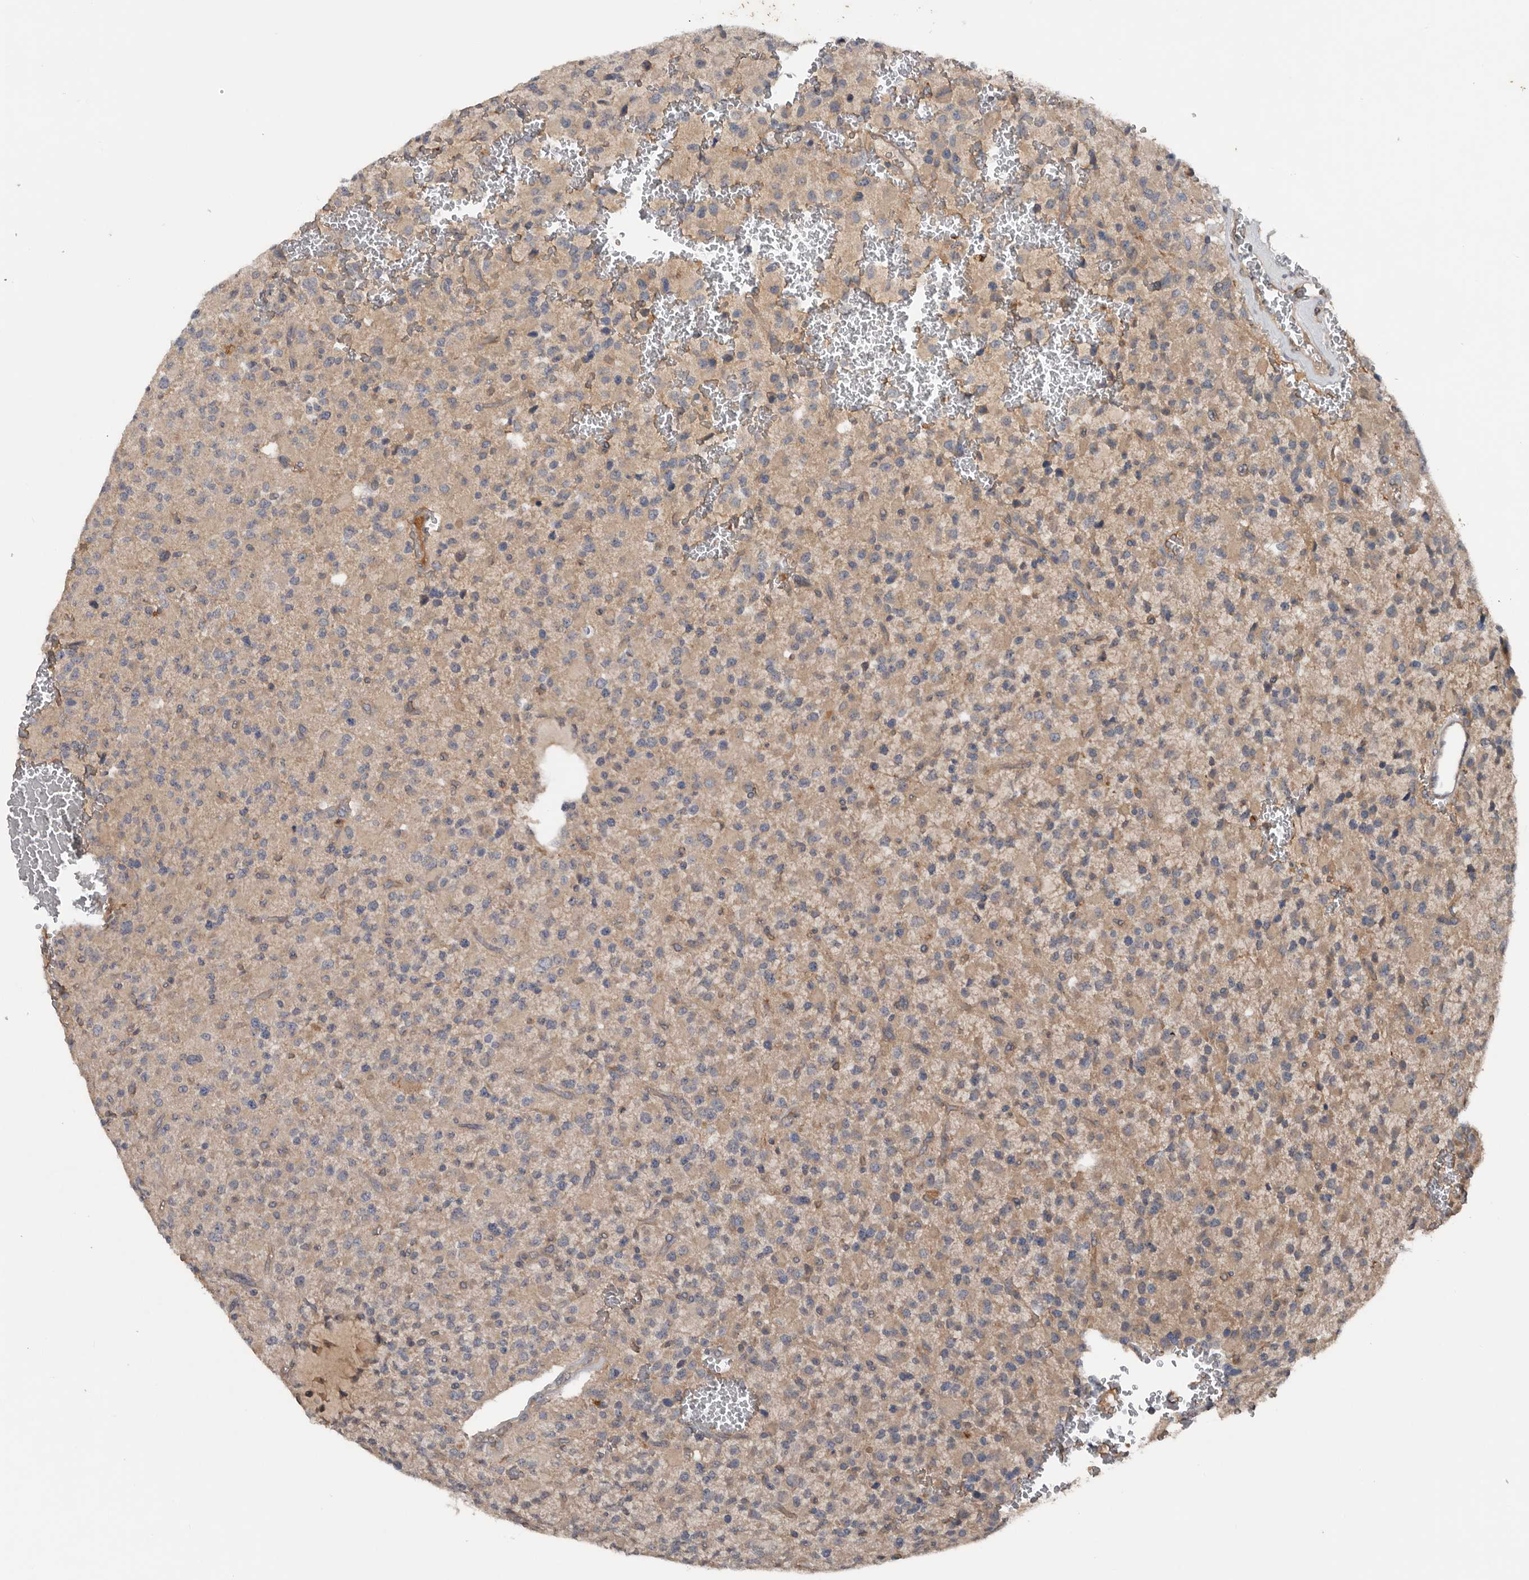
{"staining": {"intensity": "weak", "quantity": "25%-75%", "location": "cytoplasmic/membranous"}, "tissue": "glioma", "cell_type": "Tumor cells", "image_type": "cancer", "snomed": [{"axis": "morphology", "description": "Glioma, malignant, High grade"}, {"axis": "topography", "description": "Brain"}], "caption": "Tumor cells show low levels of weak cytoplasmic/membranous positivity in about 25%-75% of cells in human glioma. The protein of interest is shown in brown color, while the nuclei are stained blue.", "gene": "DNAJB4", "patient": {"sex": "male", "age": 34}}